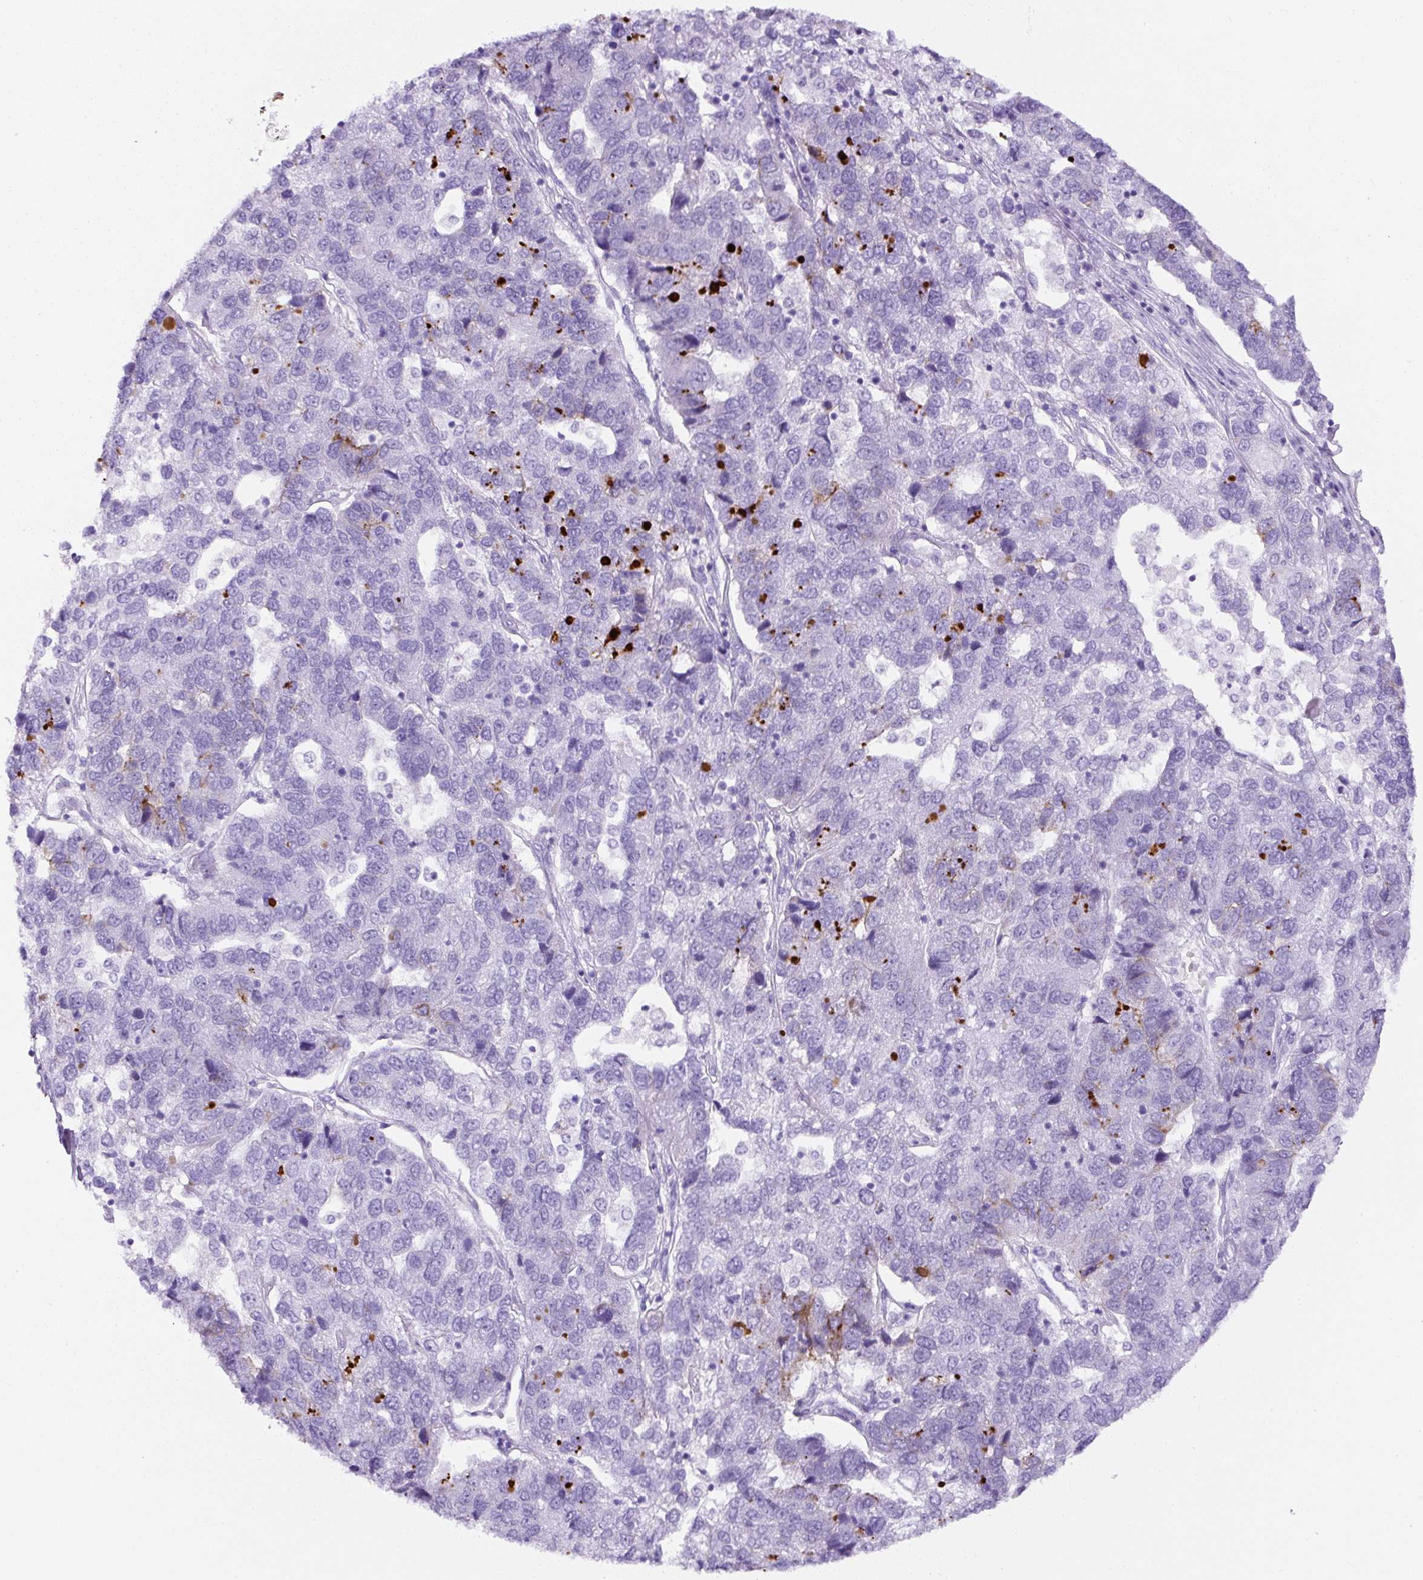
{"staining": {"intensity": "moderate", "quantity": "<25%", "location": "cytoplasmic/membranous"}, "tissue": "pancreatic cancer", "cell_type": "Tumor cells", "image_type": "cancer", "snomed": [{"axis": "morphology", "description": "Adenocarcinoma, NOS"}, {"axis": "topography", "description": "Pancreas"}], "caption": "The immunohistochemical stain labels moderate cytoplasmic/membranous positivity in tumor cells of pancreatic cancer (adenocarcinoma) tissue.", "gene": "TMEM200B", "patient": {"sex": "female", "age": 61}}